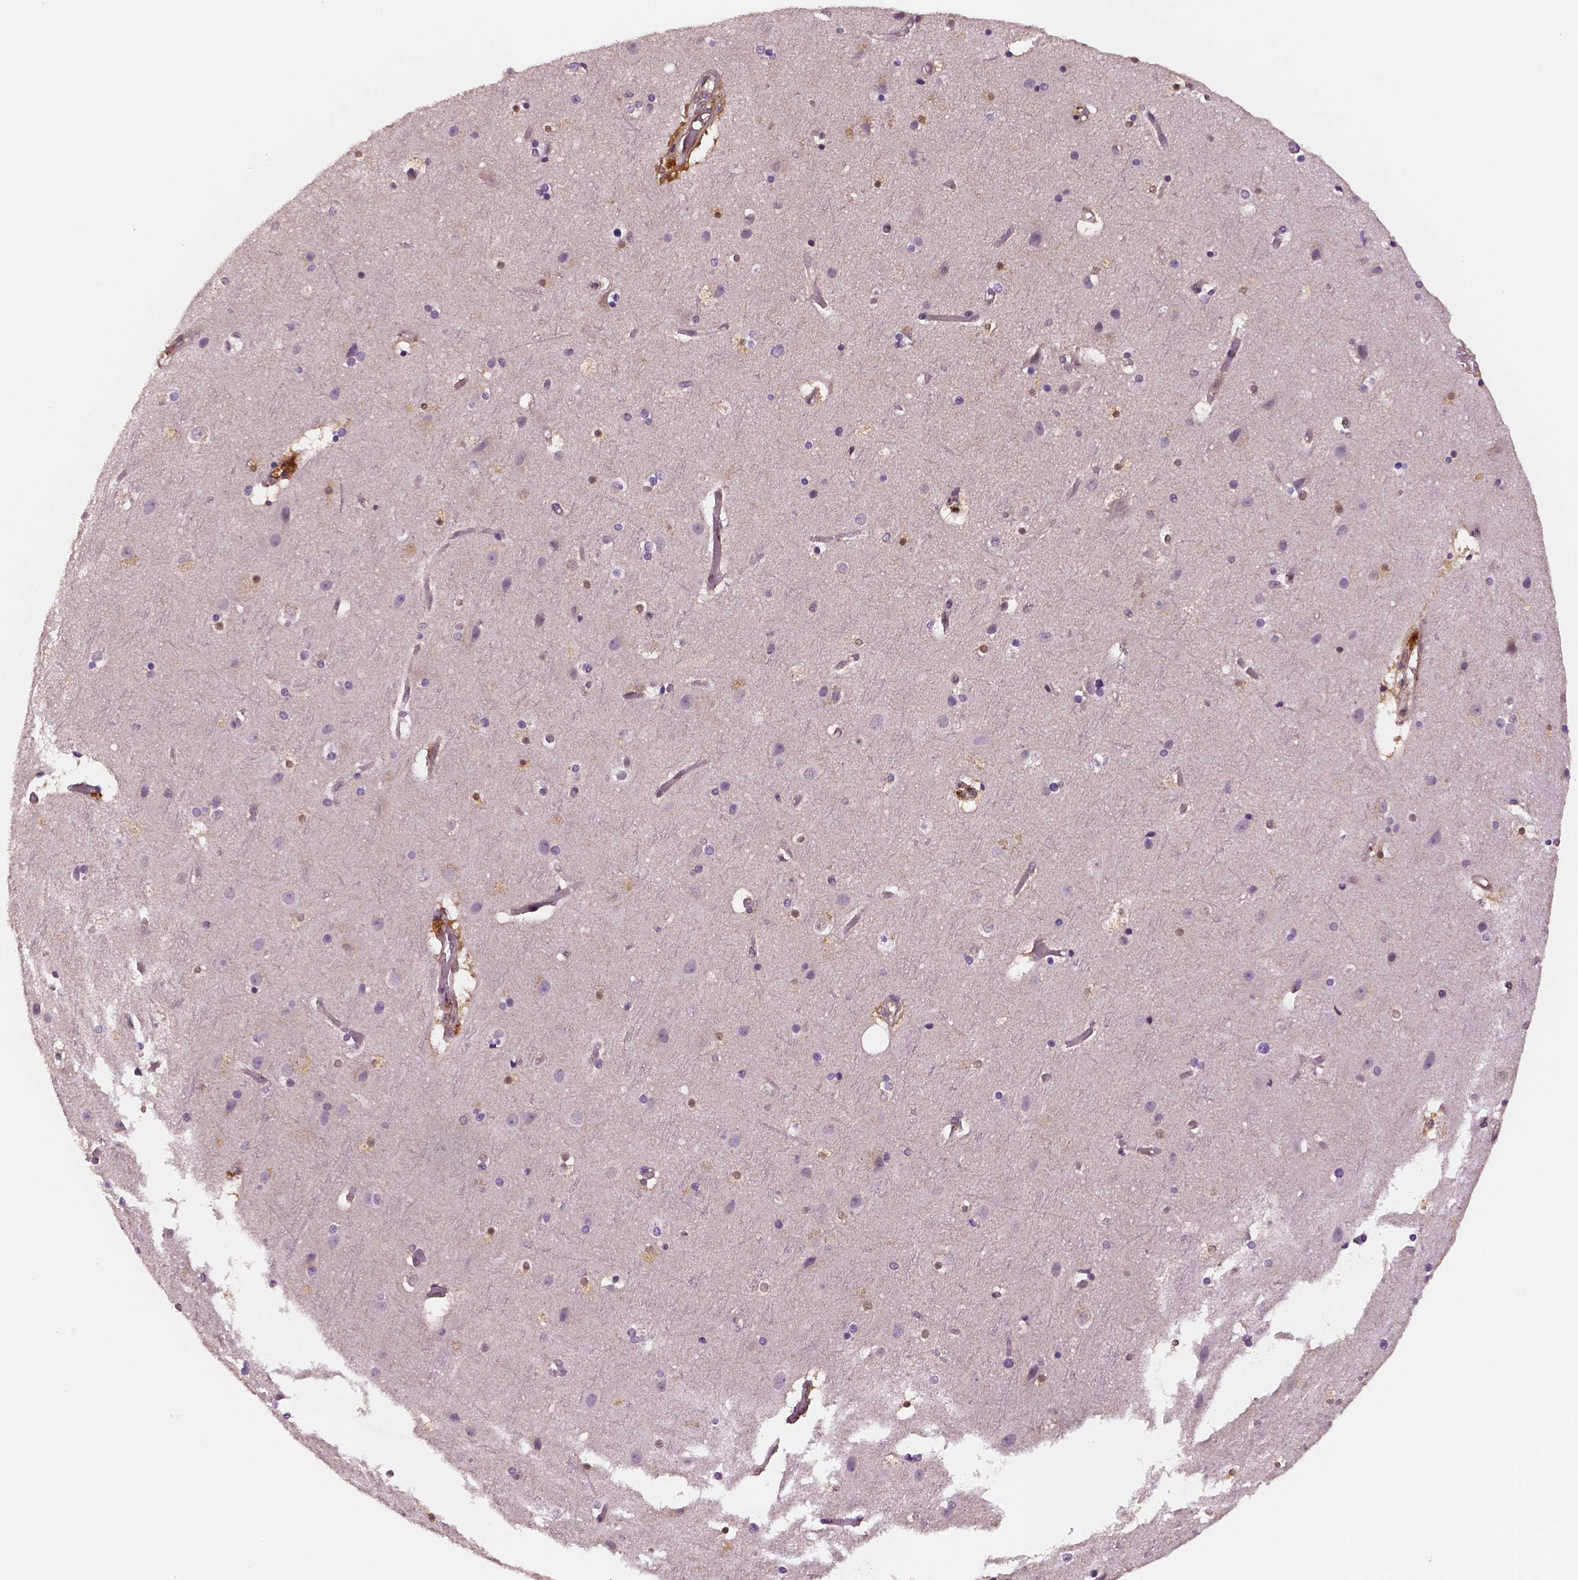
{"staining": {"intensity": "negative", "quantity": "none", "location": "none"}, "tissue": "cerebral cortex", "cell_type": "Endothelial cells", "image_type": "normal", "snomed": [{"axis": "morphology", "description": "Normal tissue, NOS"}, {"axis": "topography", "description": "Cerebral cortex"}], "caption": "Cerebral cortex was stained to show a protein in brown. There is no significant staining in endothelial cells. The staining was performed using DAB (3,3'-diaminobenzidine) to visualize the protein expression in brown, while the nuclei were stained in blue with hematoxylin (Magnification: 20x).", "gene": "STAT3", "patient": {"sex": "female", "age": 52}}